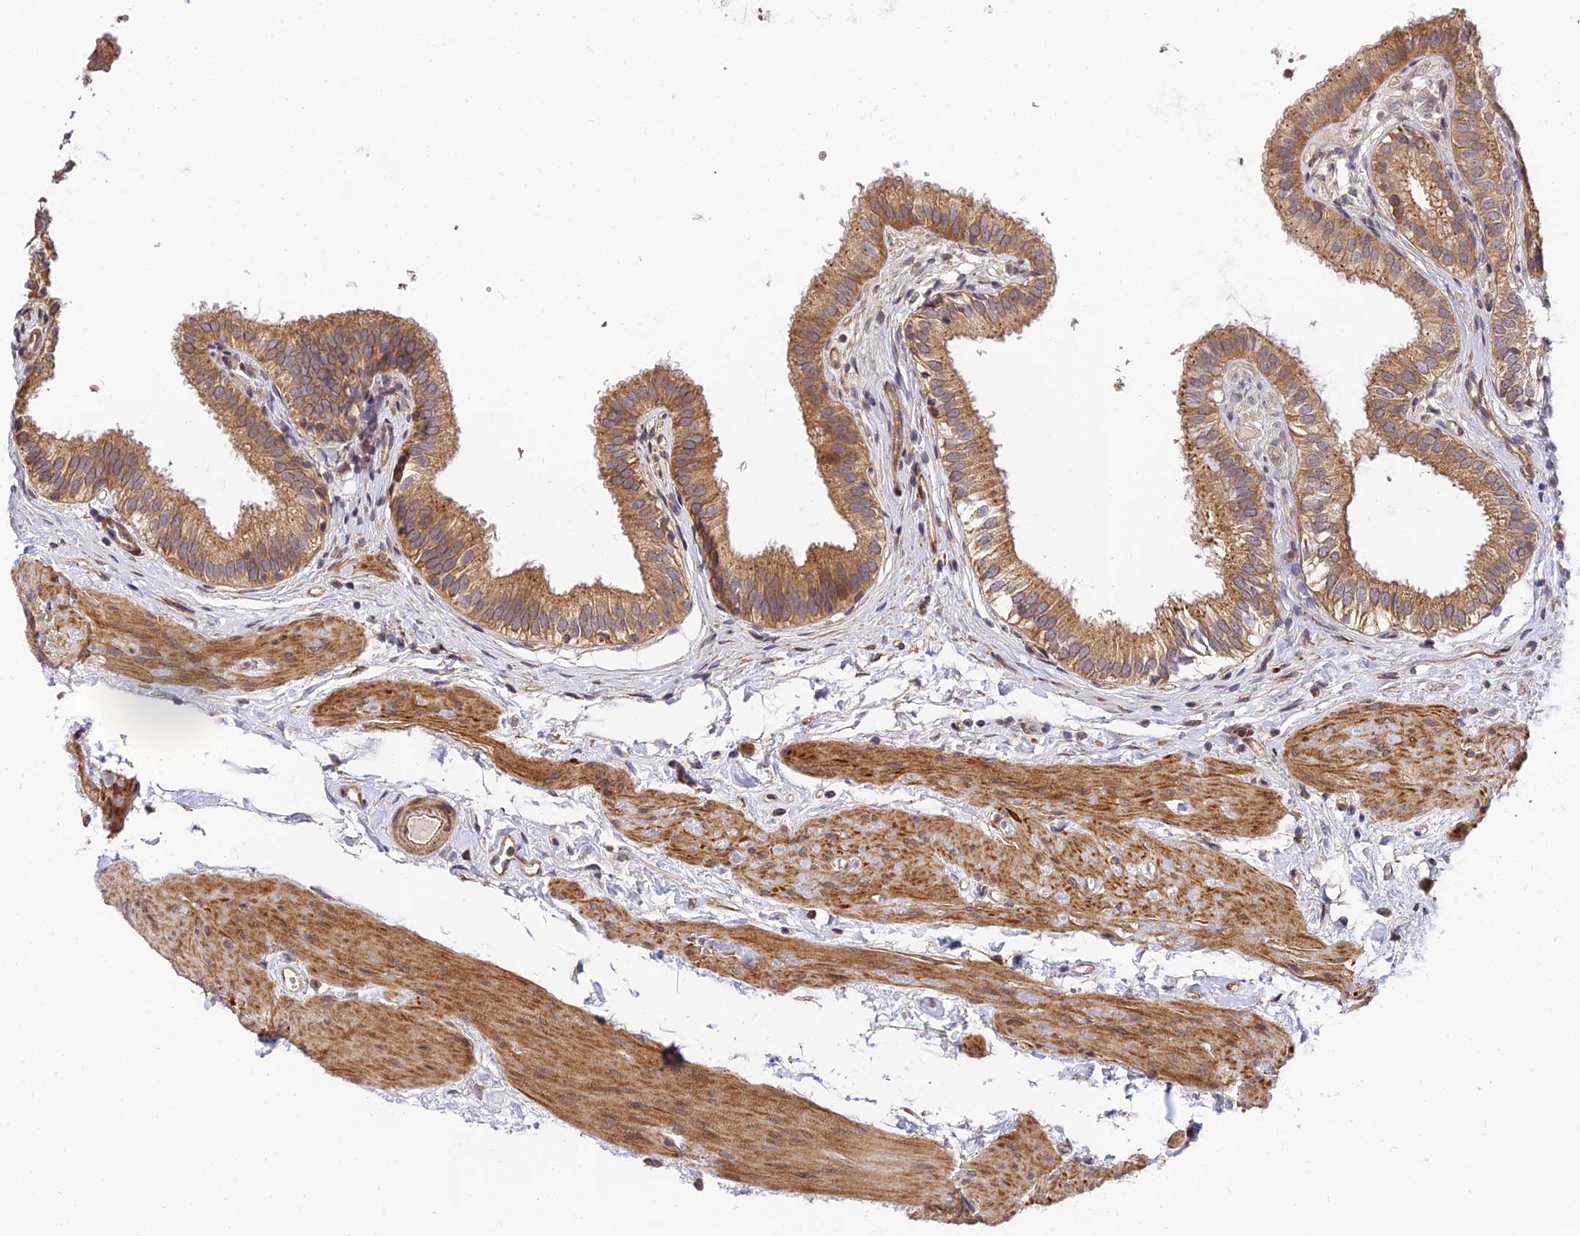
{"staining": {"intensity": "moderate", "quantity": ">75%", "location": "cytoplasmic/membranous"}, "tissue": "gallbladder", "cell_type": "Glandular cells", "image_type": "normal", "snomed": [{"axis": "morphology", "description": "Normal tissue, NOS"}, {"axis": "topography", "description": "Gallbladder"}], "caption": "High-power microscopy captured an immunohistochemistry (IHC) histopathology image of normal gallbladder, revealing moderate cytoplasmic/membranous positivity in about >75% of glandular cells.", "gene": "ARL8A", "patient": {"sex": "female", "age": 54}}